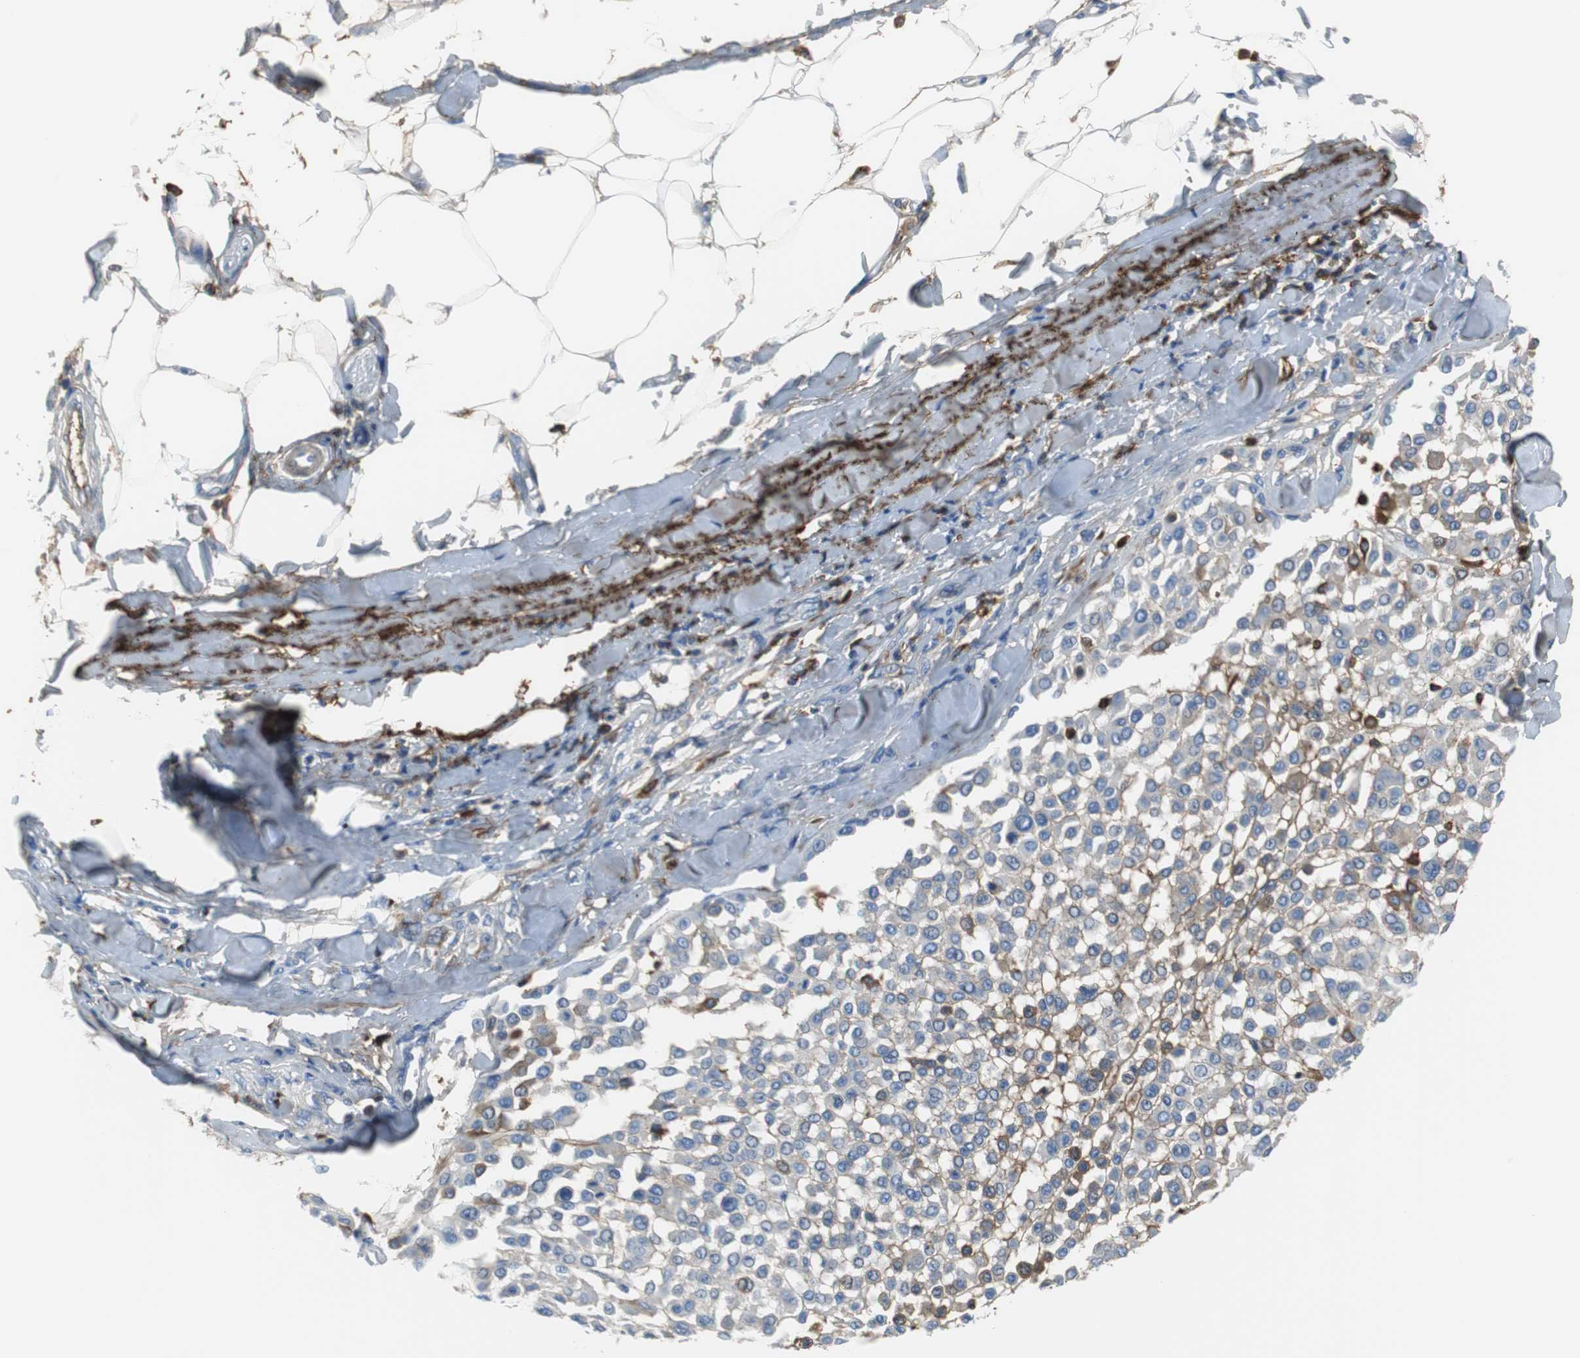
{"staining": {"intensity": "moderate", "quantity": "<25%", "location": "cytoplasmic/membranous"}, "tissue": "melanoma", "cell_type": "Tumor cells", "image_type": "cancer", "snomed": [{"axis": "morphology", "description": "Malignant melanoma, Metastatic site"}, {"axis": "topography", "description": "Soft tissue"}], "caption": "Human melanoma stained with a brown dye shows moderate cytoplasmic/membranous positive staining in approximately <25% of tumor cells.", "gene": "APCS", "patient": {"sex": "male", "age": 41}}